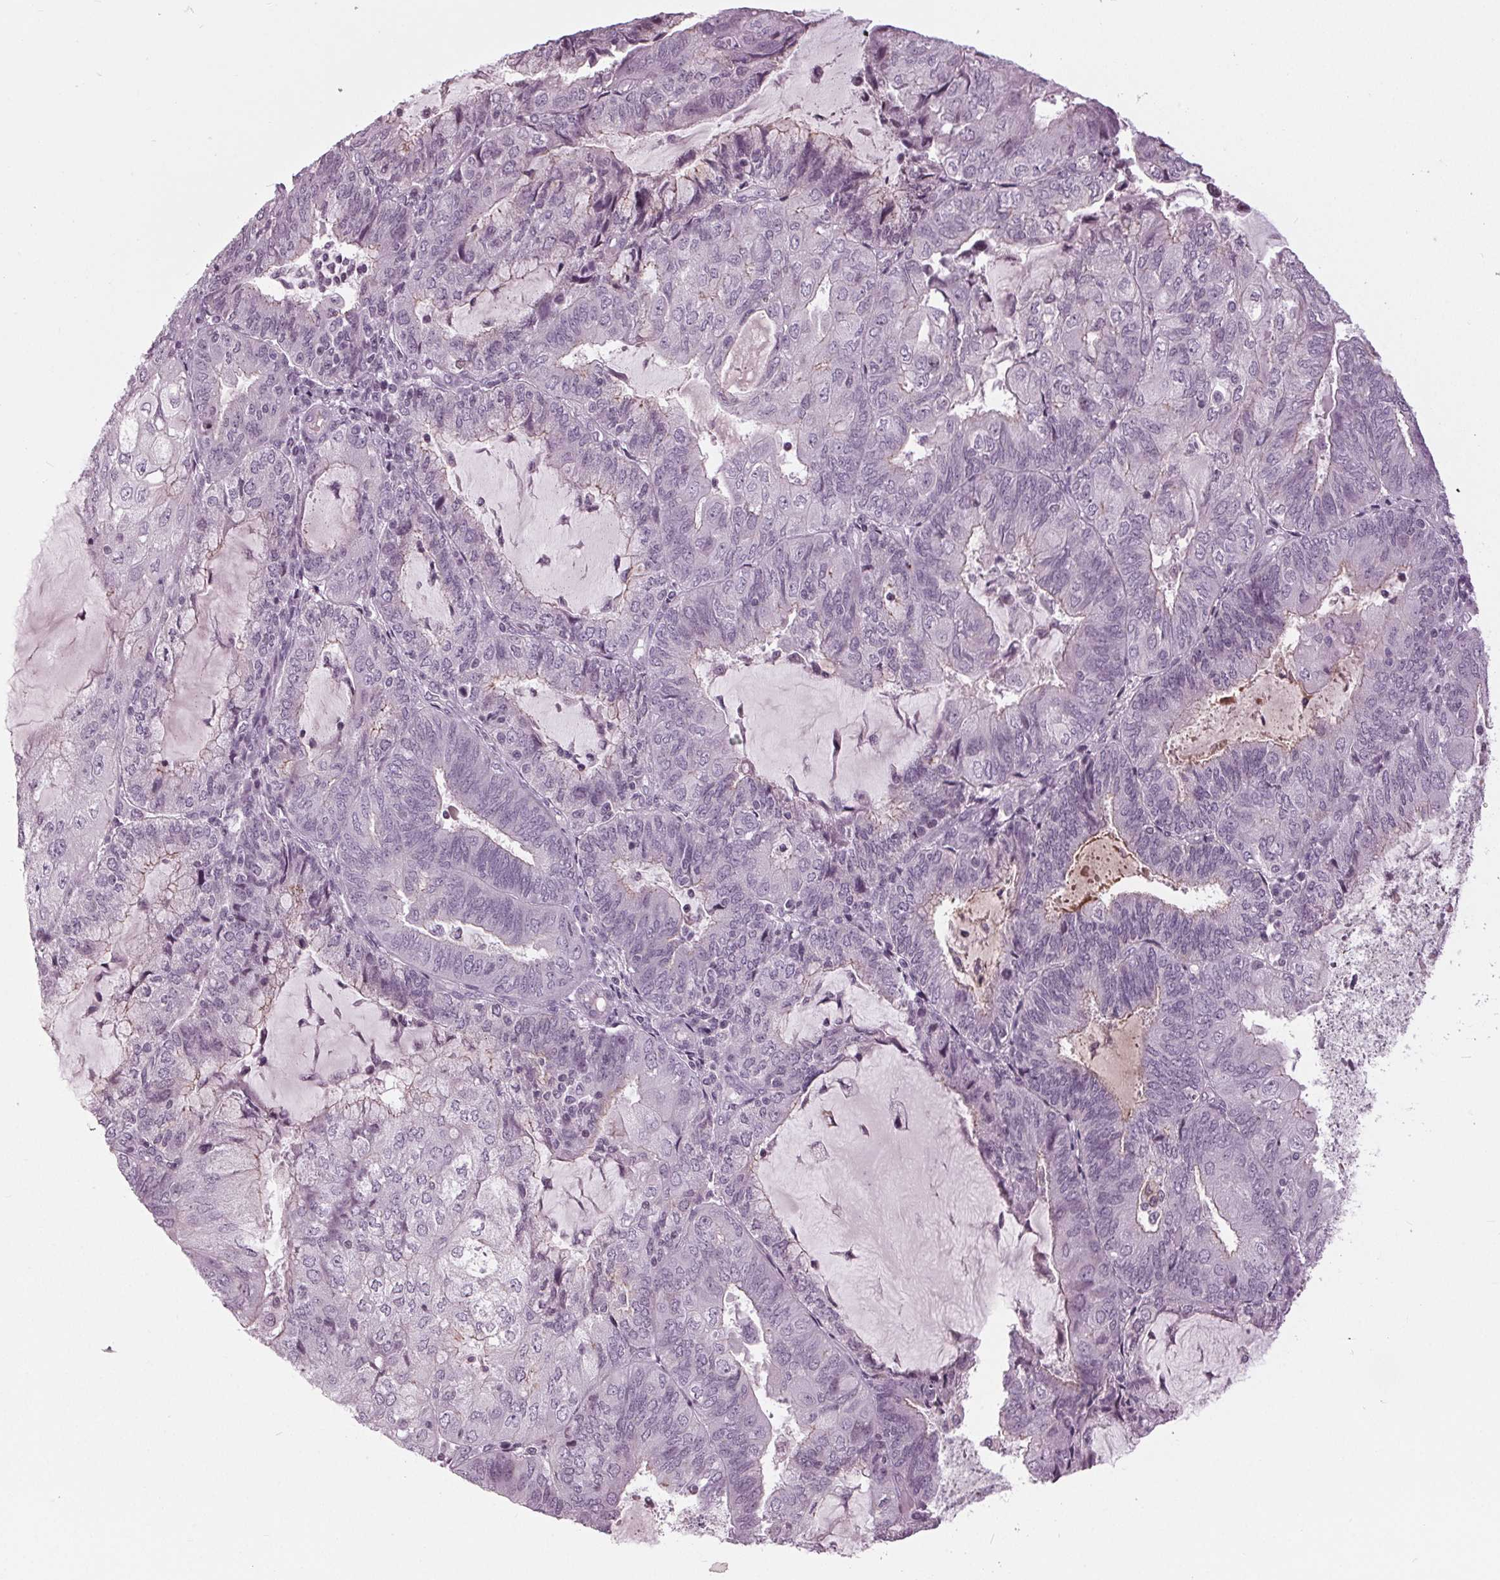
{"staining": {"intensity": "negative", "quantity": "none", "location": "none"}, "tissue": "endometrial cancer", "cell_type": "Tumor cells", "image_type": "cancer", "snomed": [{"axis": "morphology", "description": "Adenocarcinoma, NOS"}, {"axis": "topography", "description": "Endometrium"}], "caption": "High magnification brightfield microscopy of endometrial adenocarcinoma stained with DAB (3,3'-diaminobenzidine) (brown) and counterstained with hematoxylin (blue): tumor cells show no significant staining. The staining is performed using DAB (3,3'-diaminobenzidine) brown chromogen with nuclei counter-stained in using hematoxylin.", "gene": "SLC9A4", "patient": {"sex": "female", "age": 81}}